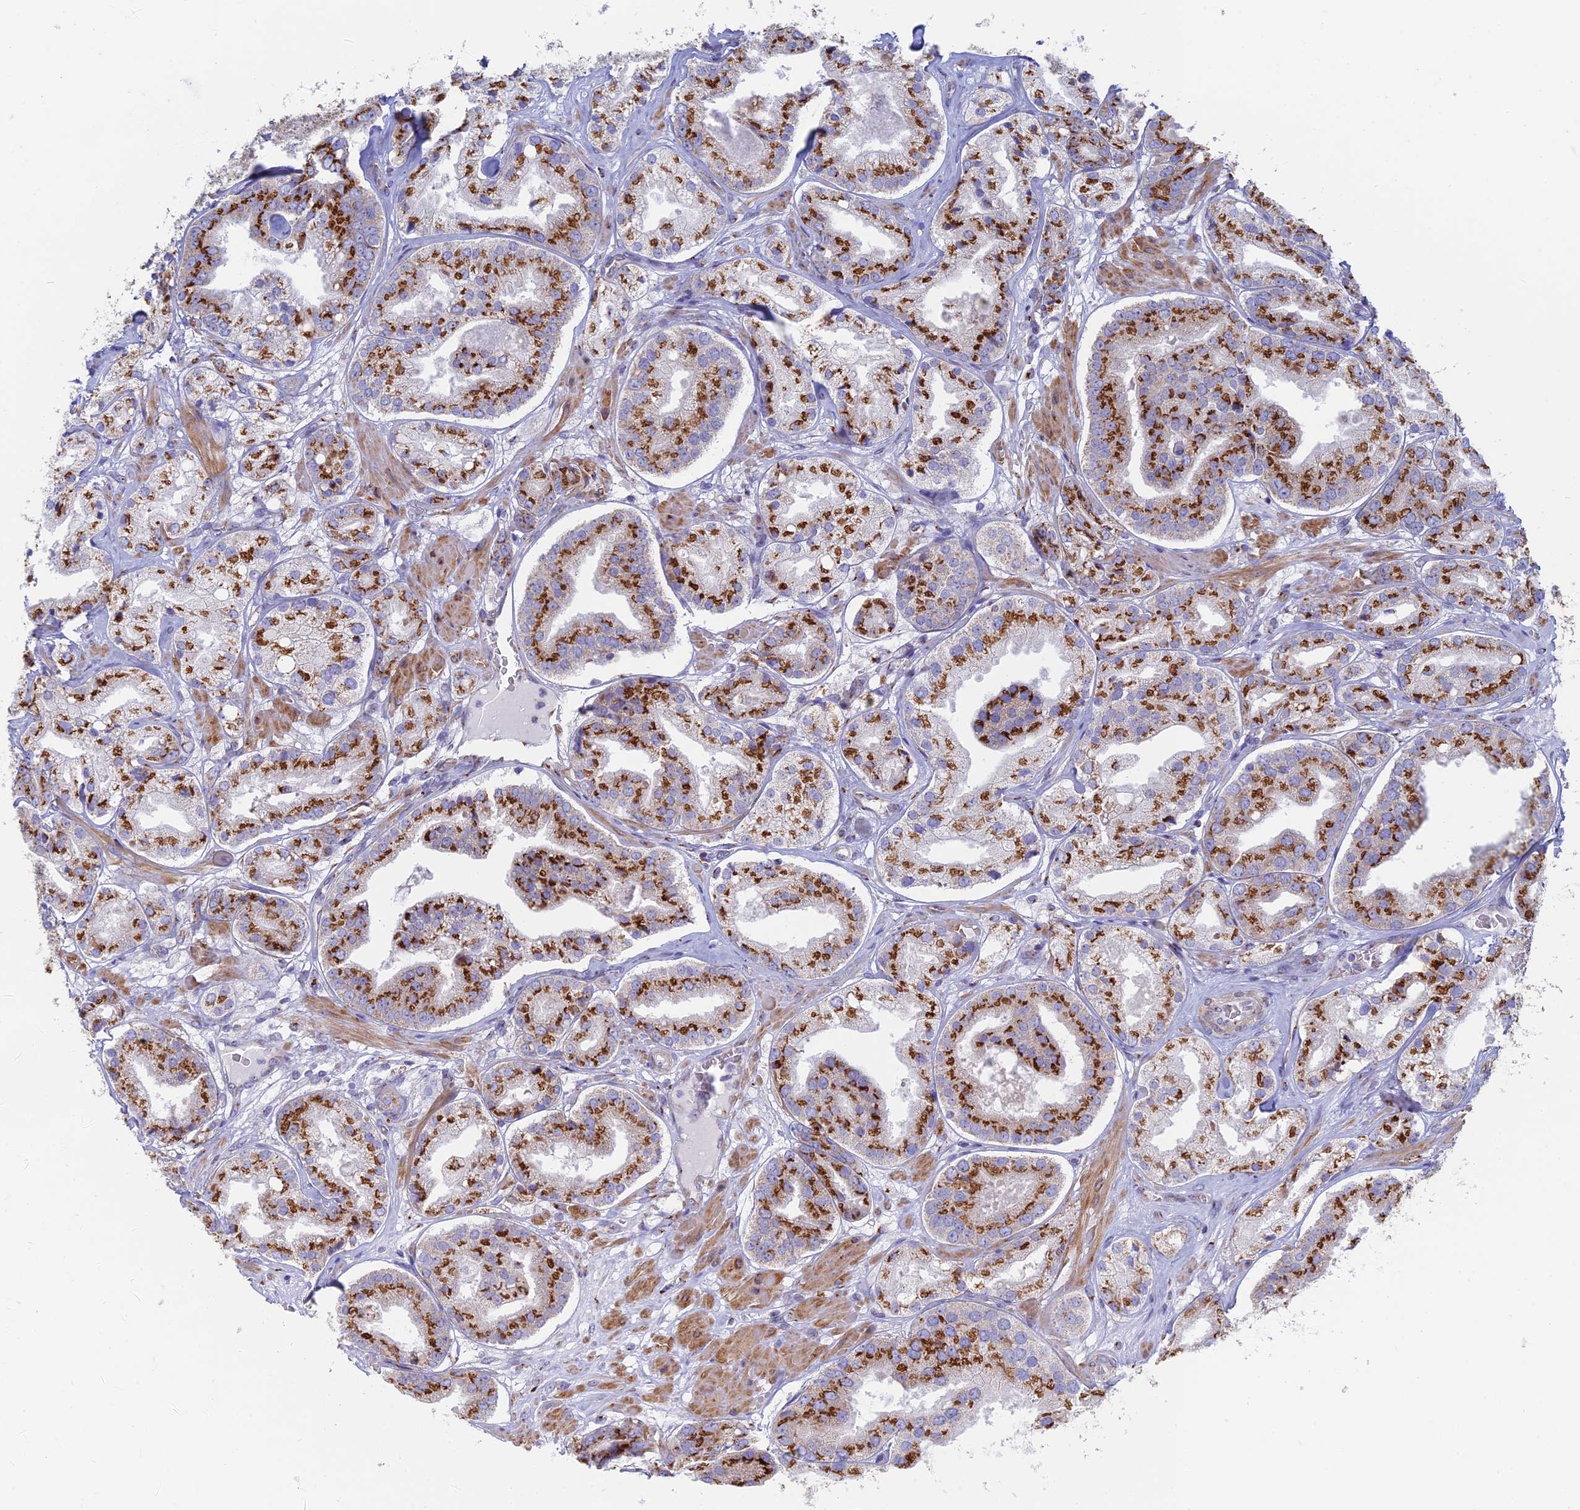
{"staining": {"intensity": "strong", "quantity": ">75%", "location": "cytoplasmic/membranous"}, "tissue": "prostate cancer", "cell_type": "Tumor cells", "image_type": "cancer", "snomed": [{"axis": "morphology", "description": "Adenocarcinoma, High grade"}, {"axis": "topography", "description": "Prostate"}], "caption": "Prostate adenocarcinoma (high-grade) was stained to show a protein in brown. There is high levels of strong cytoplasmic/membranous staining in about >75% of tumor cells.", "gene": "HS2ST1", "patient": {"sex": "male", "age": 63}}